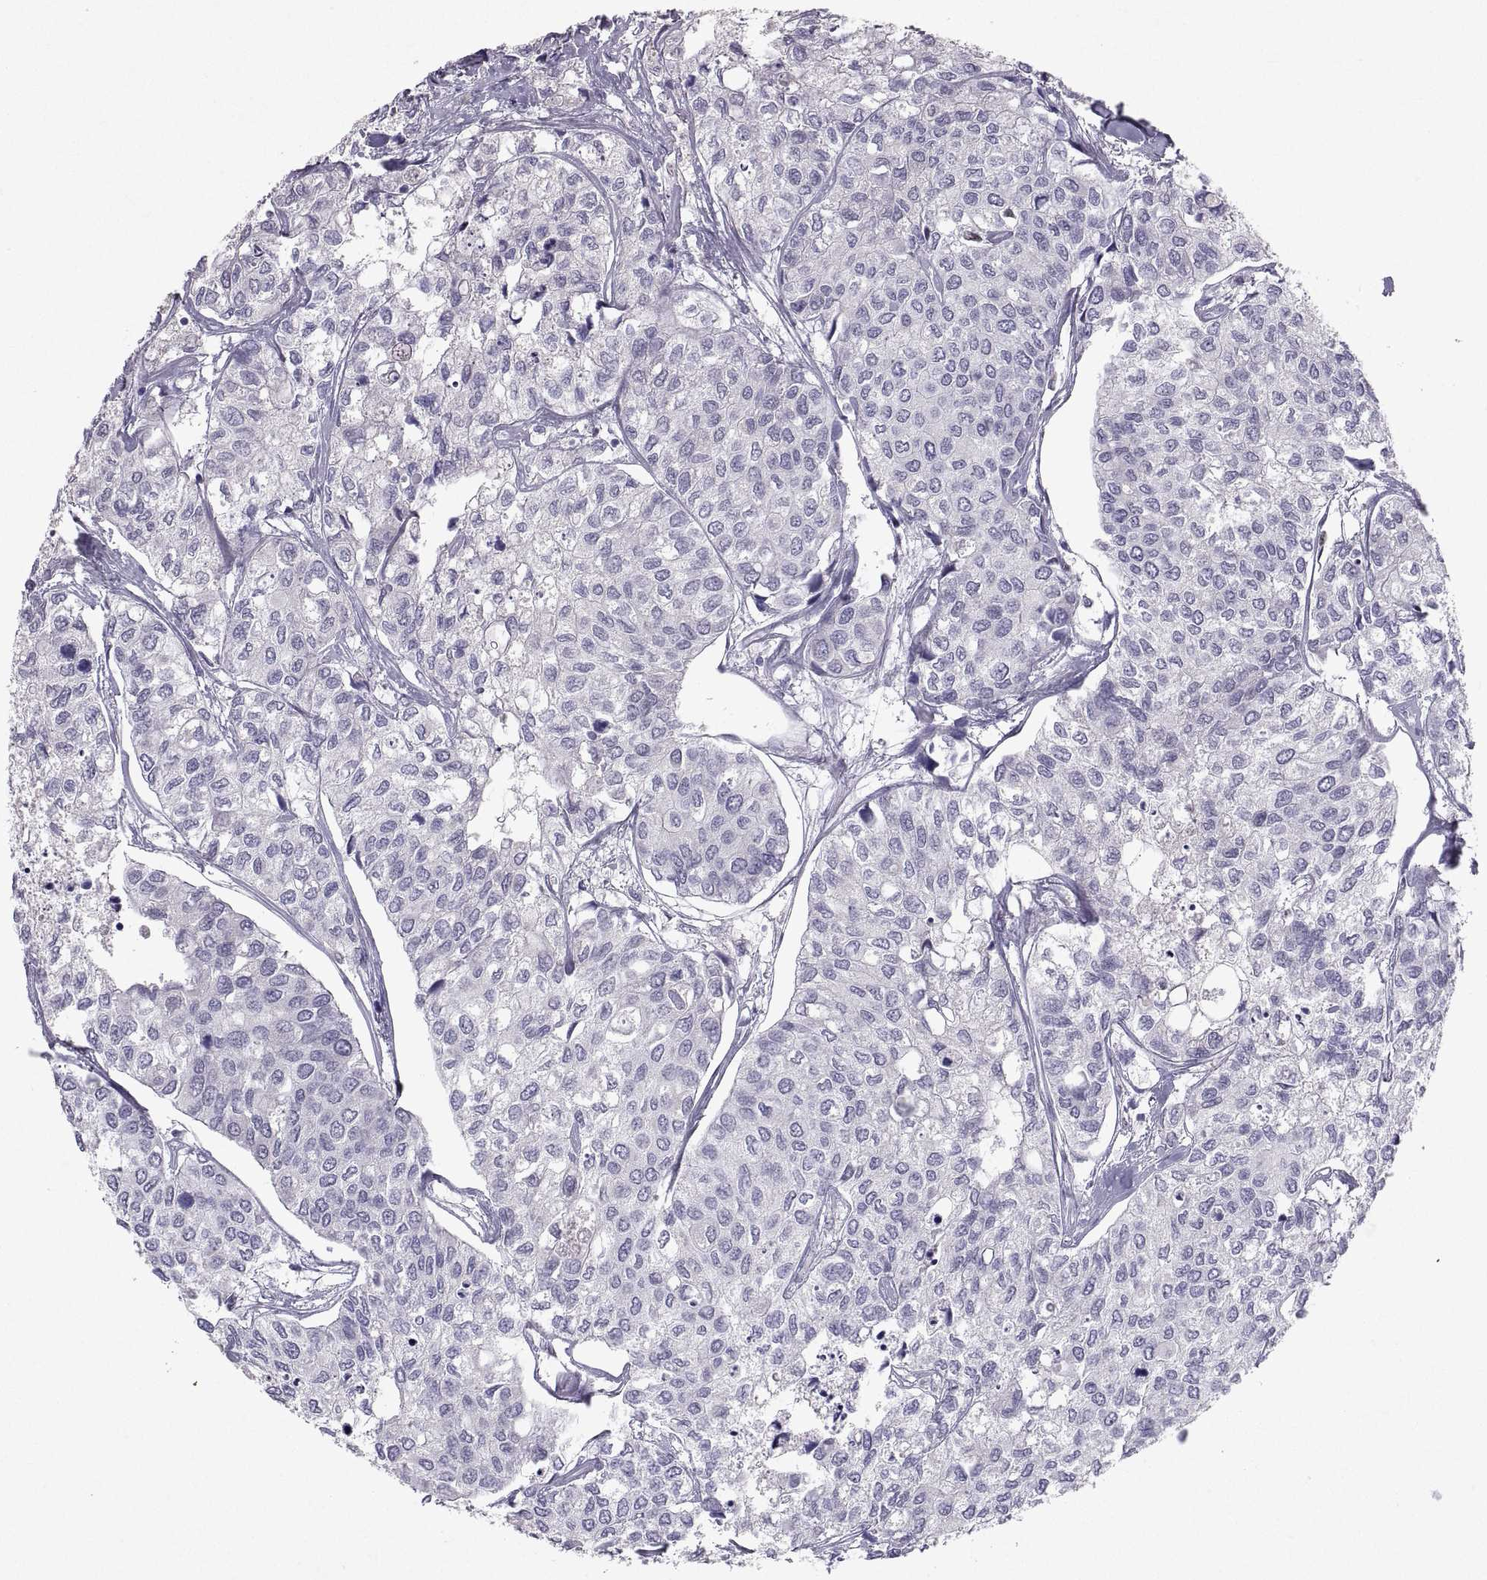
{"staining": {"intensity": "negative", "quantity": "none", "location": "none"}, "tissue": "urothelial cancer", "cell_type": "Tumor cells", "image_type": "cancer", "snomed": [{"axis": "morphology", "description": "Urothelial carcinoma, High grade"}, {"axis": "topography", "description": "Urinary bladder"}], "caption": "DAB immunohistochemical staining of human urothelial carcinoma (high-grade) displays no significant expression in tumor cells.", "gene": "SOX21", "patient": {"sex": "male", "age": 73}}